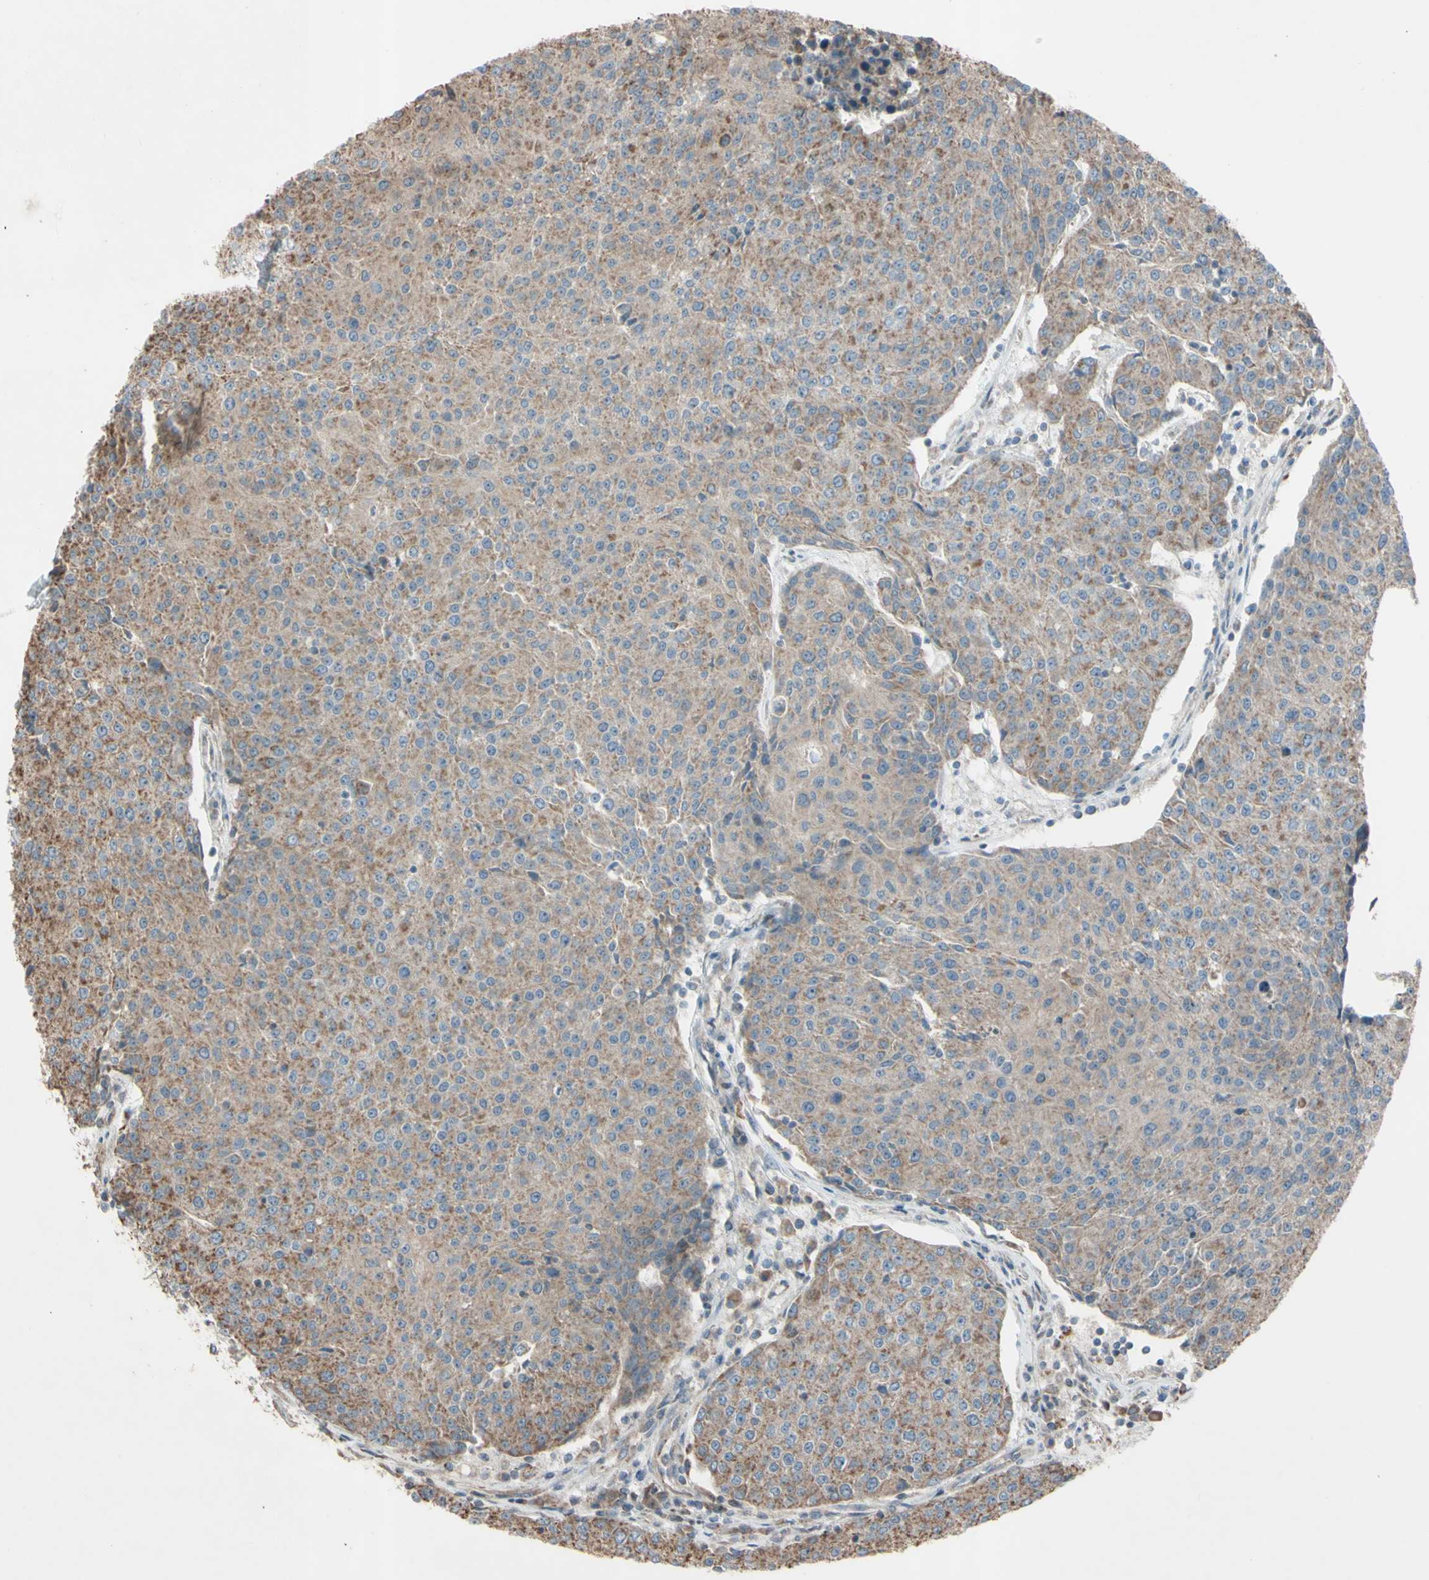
{"staining": {"intensity": "moderate", "quantity": ">75%", "location": "cytoplasmic/membranous"}, "tissue": "urothelial cancer", "cell_type": "Tumor cells", "image_type": "cancer", "snomed": [{"axis": "morphology", "description": "Urothelial carcinoma, High grade"}, {"axis": "topography", "description": "Urinary bladder"}], "caption": "An immunohistochemistry image of tumor tissue is shown. Protein staining in brown shows moderate cytoplasmic/membranous positivity in high-grade urothelial carcinoma within tumor cells. (Stains: DAB (3,3'-diaminobenzidine) in brown, nuclei in blue, Microscopy: brightfield microscopy at high magnification).", "gene": "ACOT8", "patient": {"sex": "female", "age": 85}}